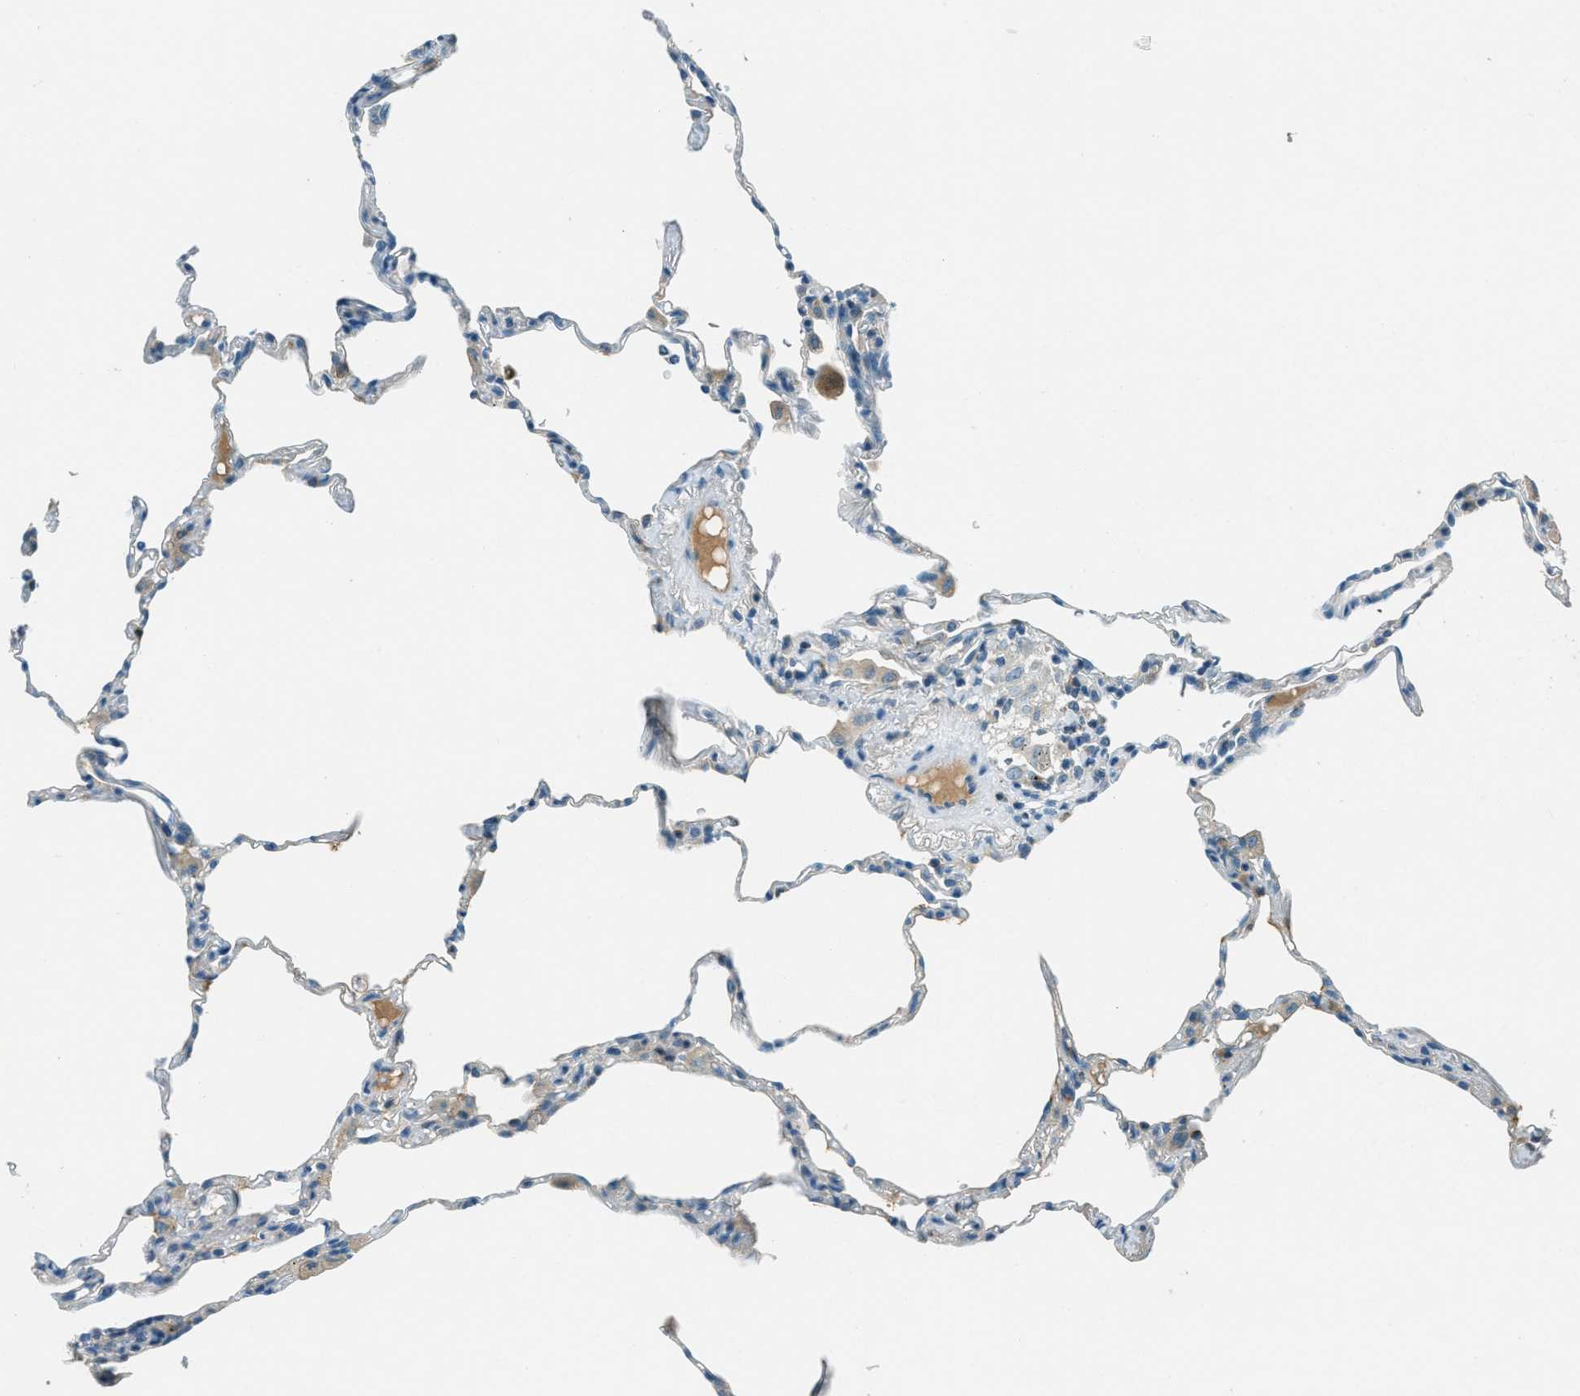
{"staining": {"intensity": "negative", "quantity": "none", "location": "none"}, "tissue": "lung", "cell_type": "Alveolar cells", "image_type": "normal", "snomed": [{"axis": "morphology", "description": "Normal tissue, NOS"}, {"axis": "topography", "description": "Lung"}], "caption": "This is a image of immunohistochemistry staining of normal lung, which shows no positivity in alveolar cells.", "gene": "MSLN", "patient": {"sex": "male", "age": 59}}